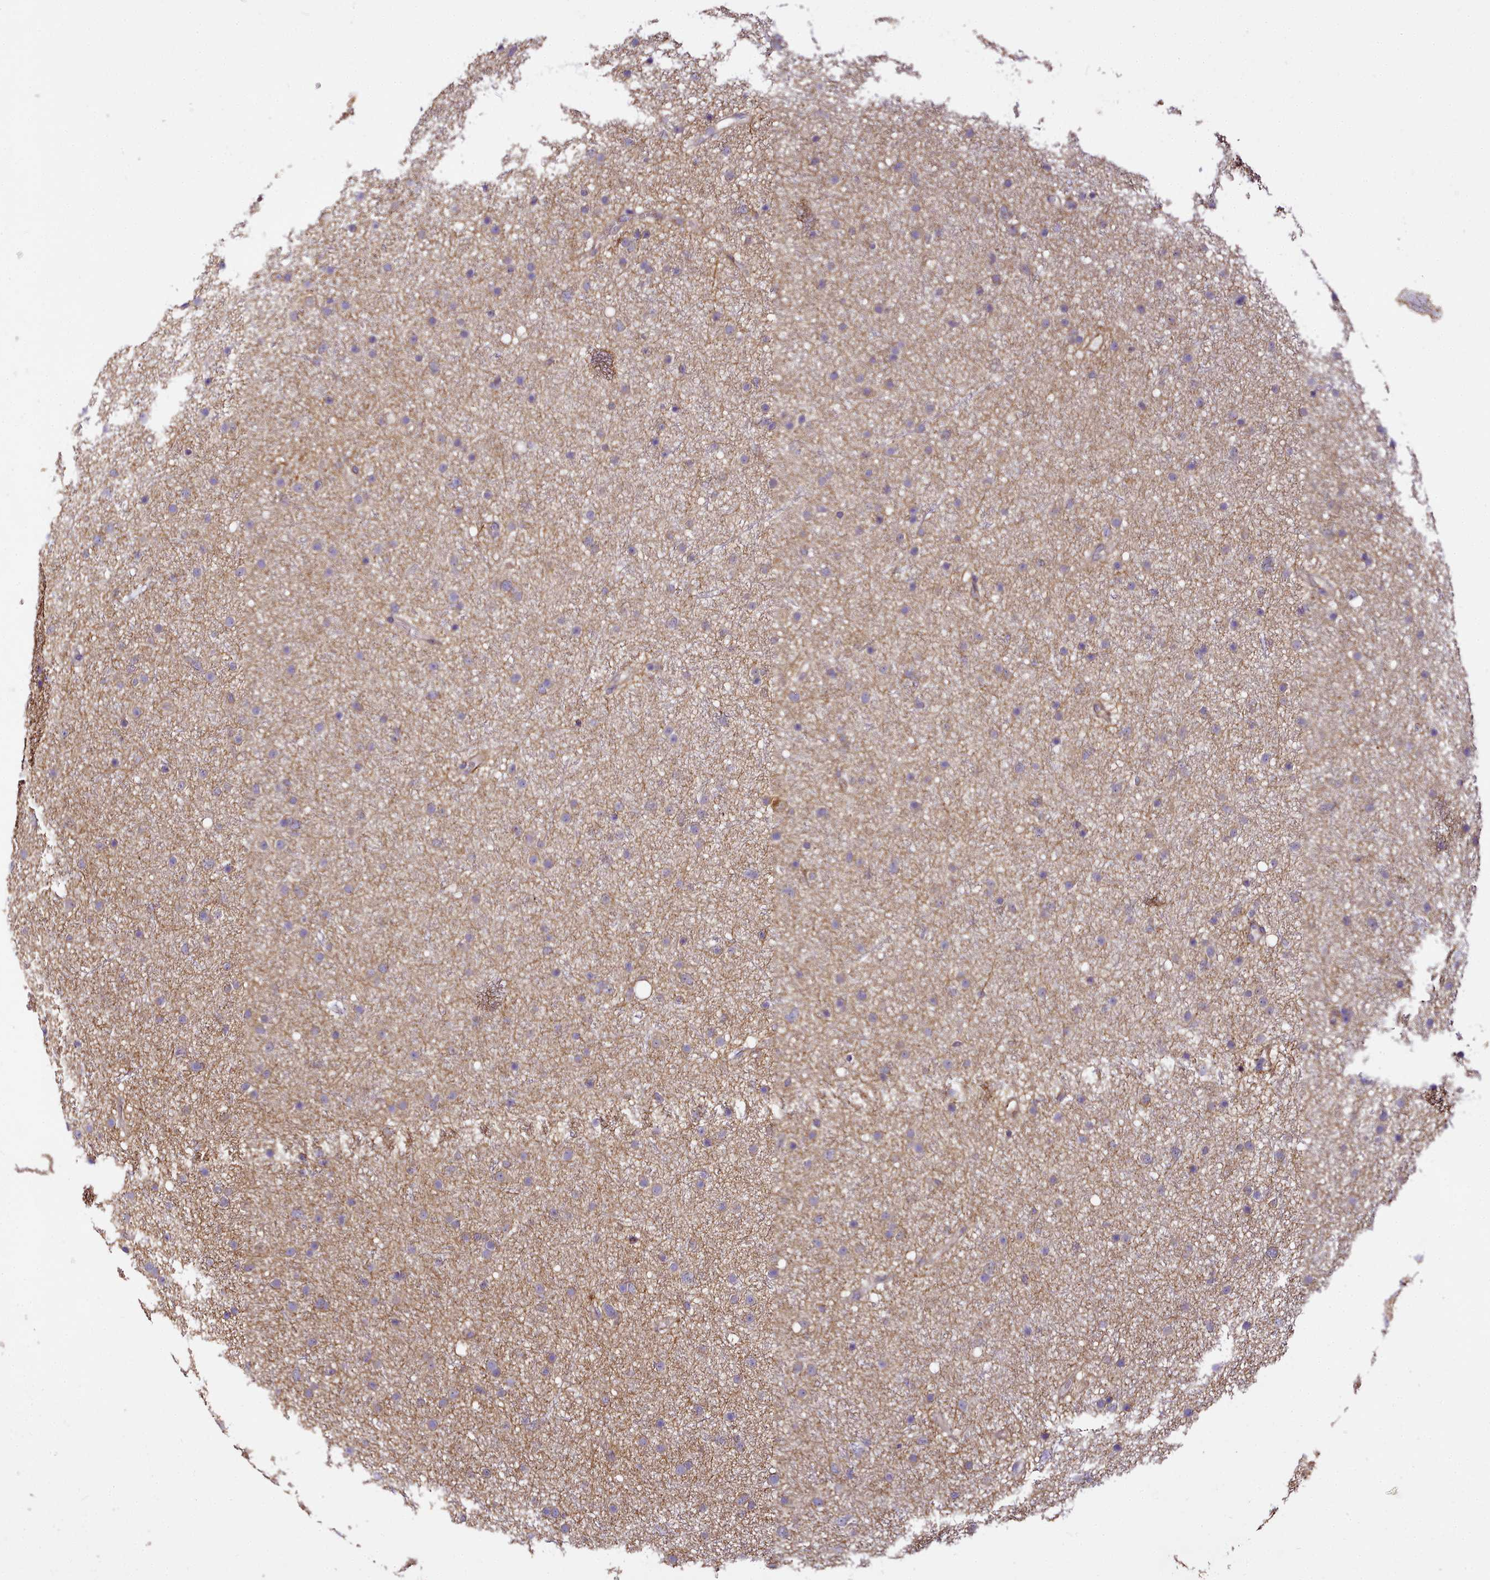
{"staining": {"intensity": "weak", "quantity": "25%-75%", "location": "cytoplasmic/membranous"}, "tissue": "glioma", "cell_type": "Tumor cells", "image_type": "cancer", "snomed": [{"axis": "morphology", "description": "Glioma, malignant, Low grade"}, {"axis": "topography", "description": "Cerebral cortex"}], "caption": "DAB (3,3'-diaminobenzidine) immunohistochemical staining of malignant glioma (low-grade) exhibits weak cytoplasmic/membranous protein expression in about 25%-75% of tumor cells.", "gene": "NBPF1", "patient": {"sex": "female", "age": 39}}